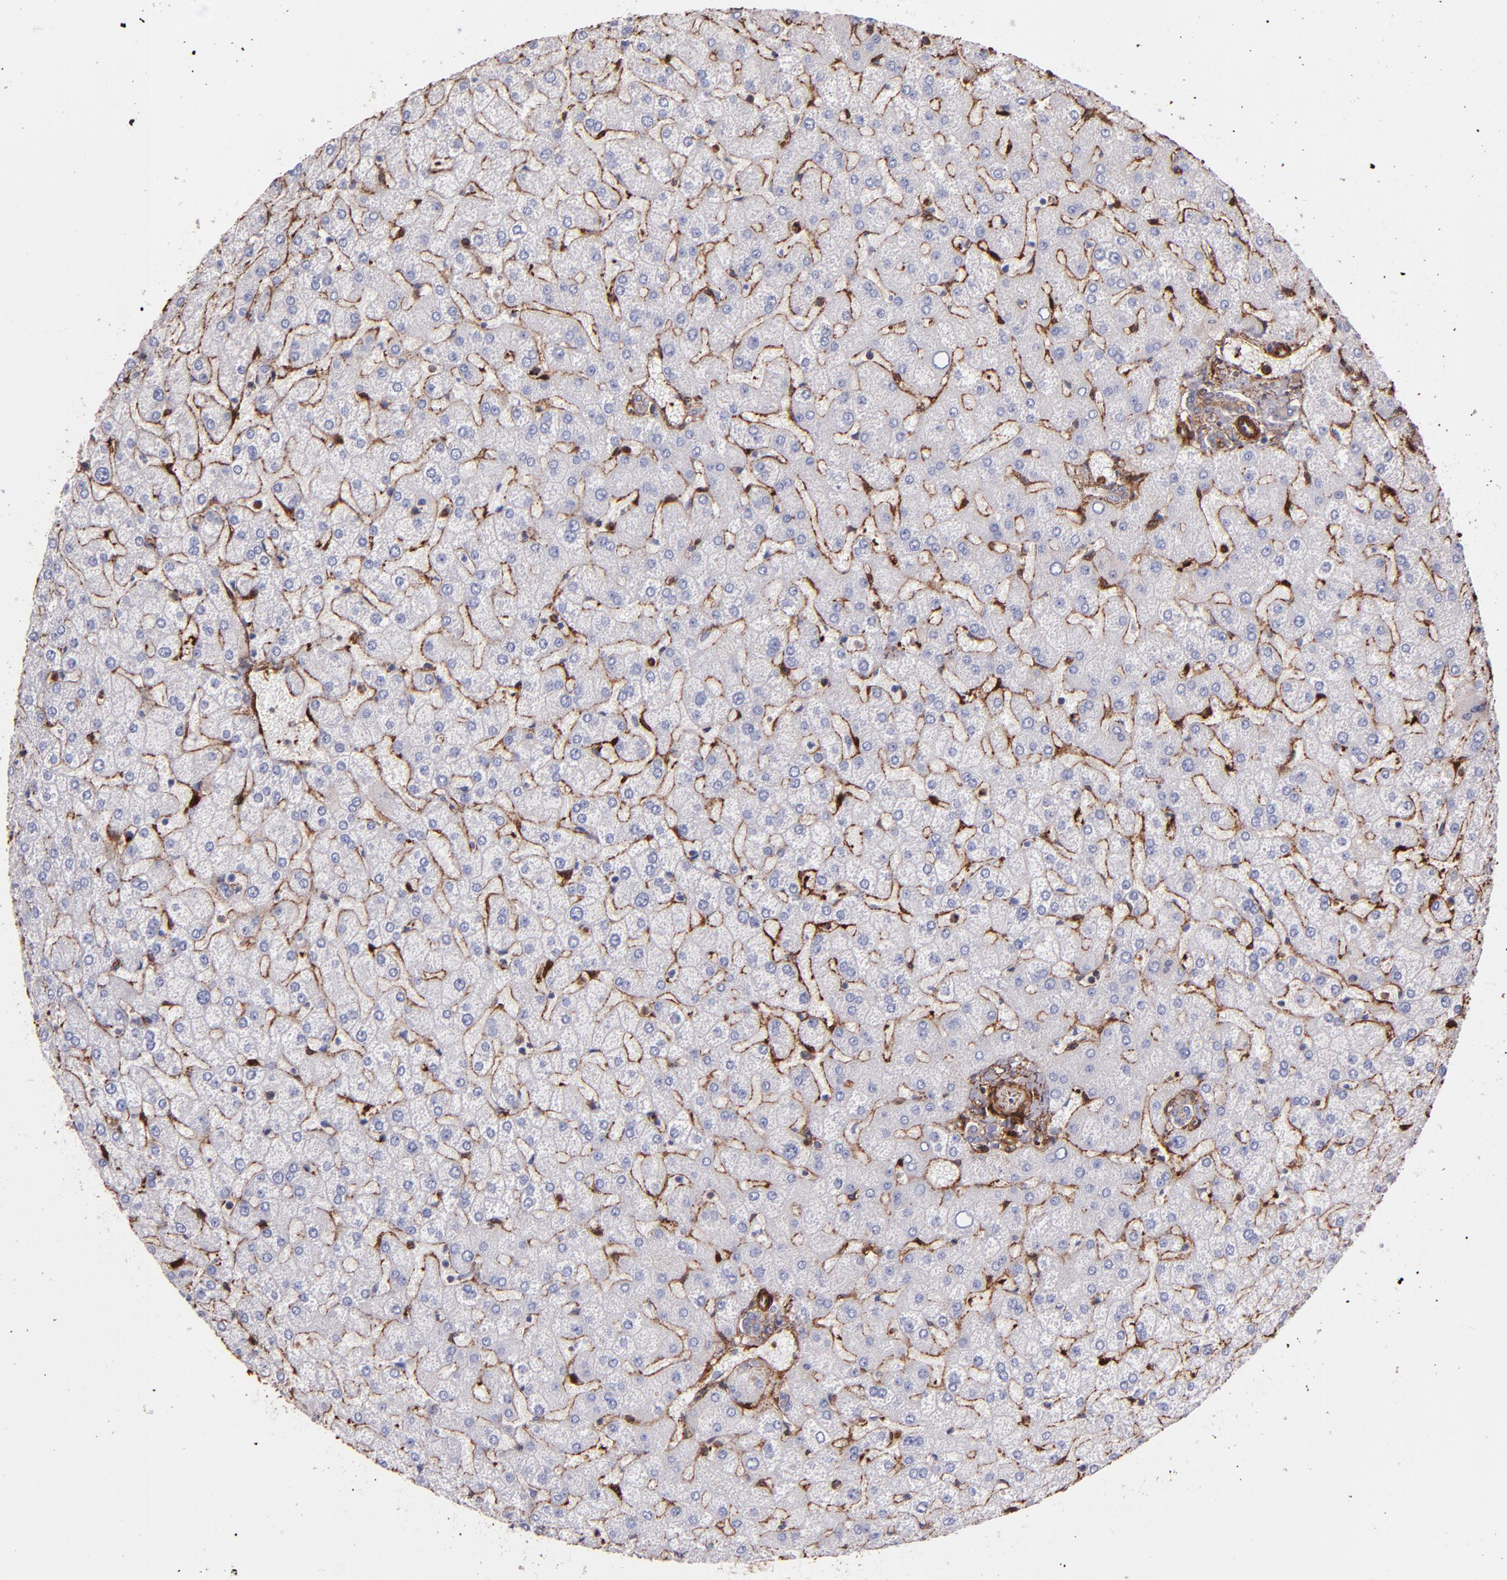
{"staining": {"intensity": "moderate", "quantity": "25%-75%", "location": "cytoplasmic/membranous"}, "tissue": "liver", "cell_type": "Cholangiocytes", "image_type": "normal", "snomed": [{"axis": "morphology", "description": "Normal tissue, NOS"}, {"axis": "topography", "description": "Liver"}], "caption": "A micrograph of human liver stained for a protein exhibits moderate cytoplasmic/membranous brown staining in cholangiocytes. The staining is performed using DAB (3,3'-diaminobenzidine) brown chromogen to label protein expression. The nuclei are counter-stained blue using hematoxylin.", "gene": "VCL", "patient": {"sex": "female", "age": 32}}